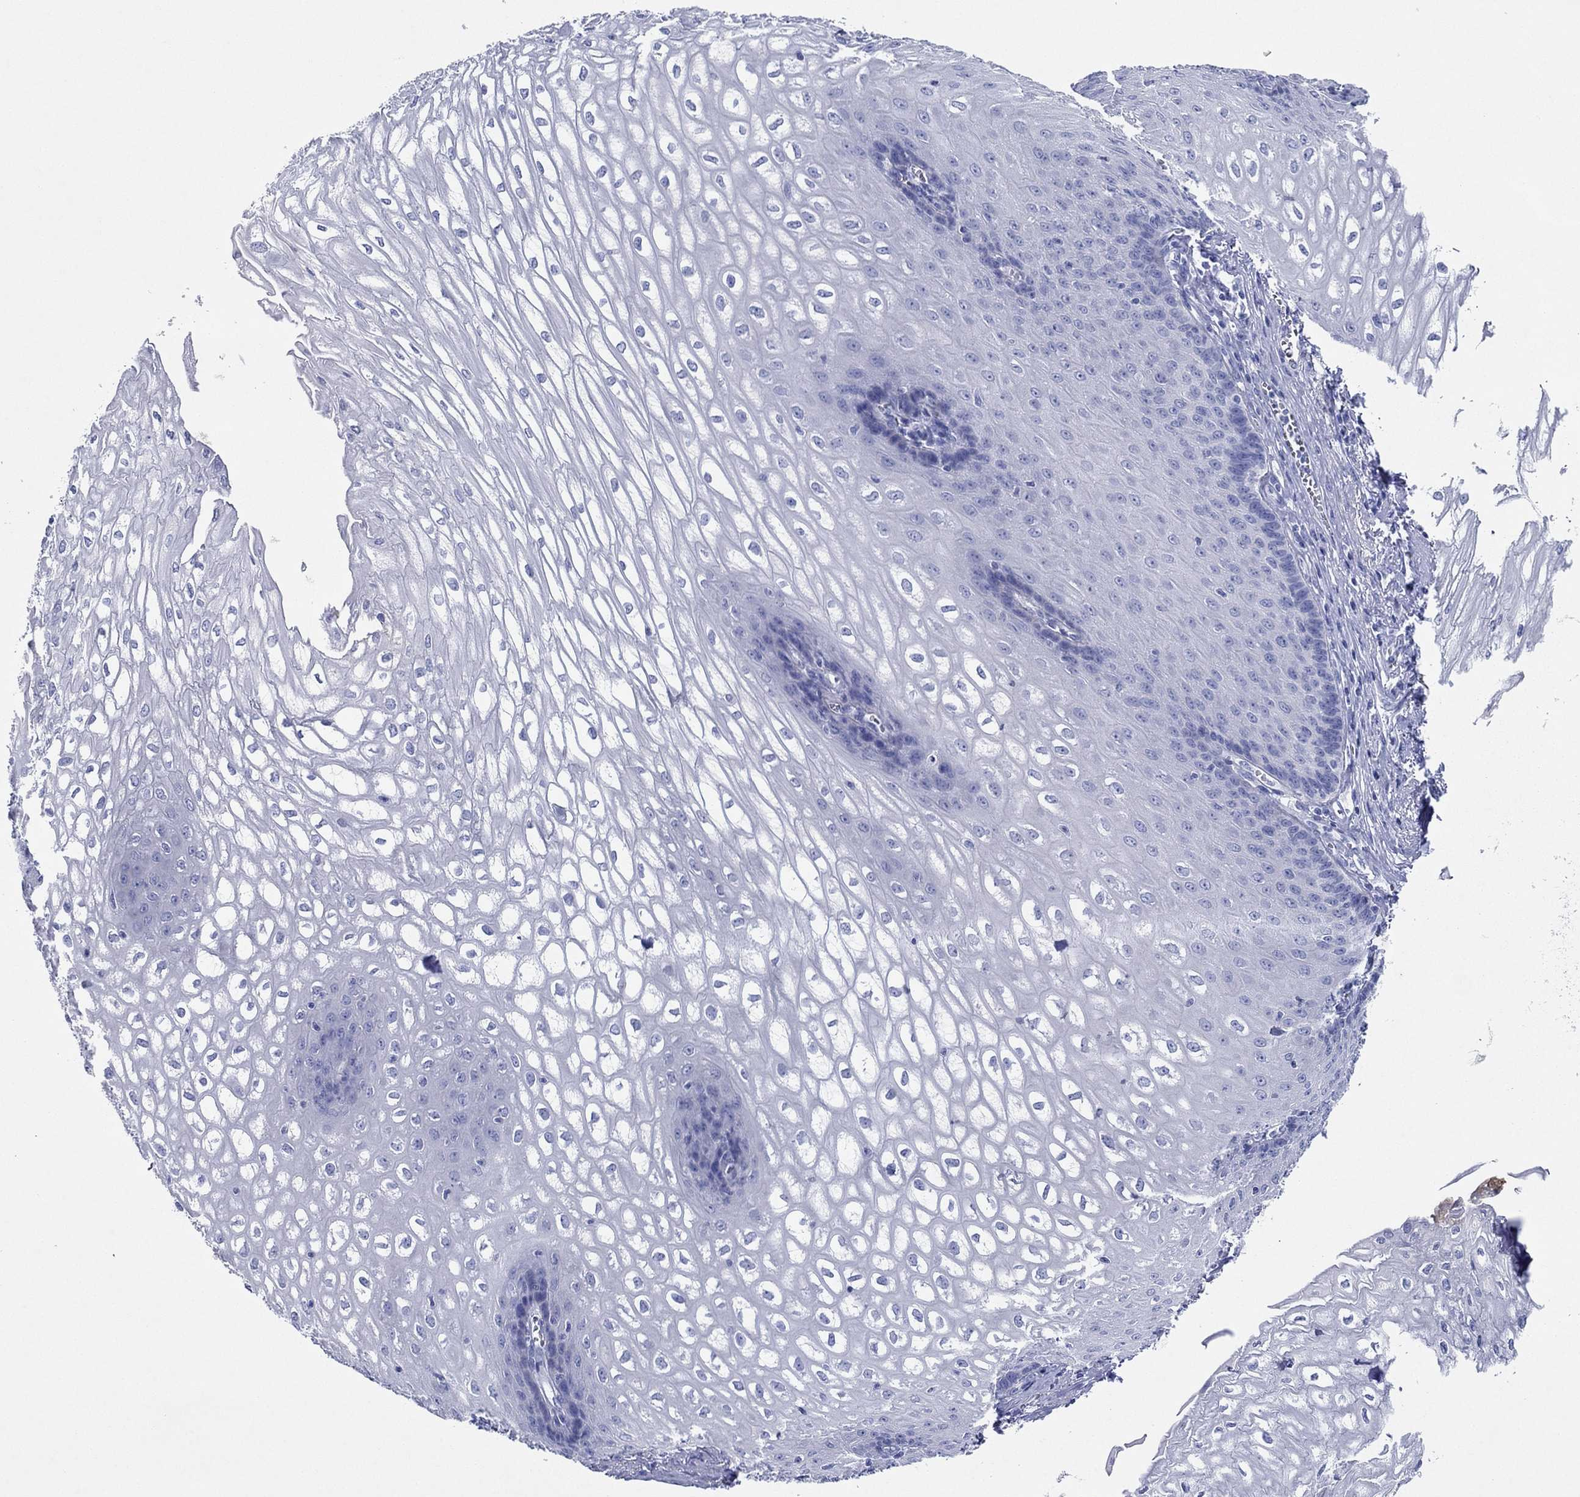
{"staining": {"intensity": "negative", "quantity": "none", "location": "none"}, "tissue": "esophagus", "cell_type": "Squamous epithelial cells", "image_type": "normal", "snomed": [{"axis": "morphology", "description": "Normal tissue, NOS"}, {"axis": "topography", "description": "Esophagus"}], "caption": "DAB immunohistochemical staining of unremarkable human esophagus displays no significant positivity in squamous epithelial cells. (Stains: DAB (3,3'-diaminobenzidine) immunohistochemistry (IHC) with hematoxylin counter stain, Microscopy: brightfield microscopy at high magnification).", "gene": "HCRT", "patient": {"sex": "male", "age": 58}}